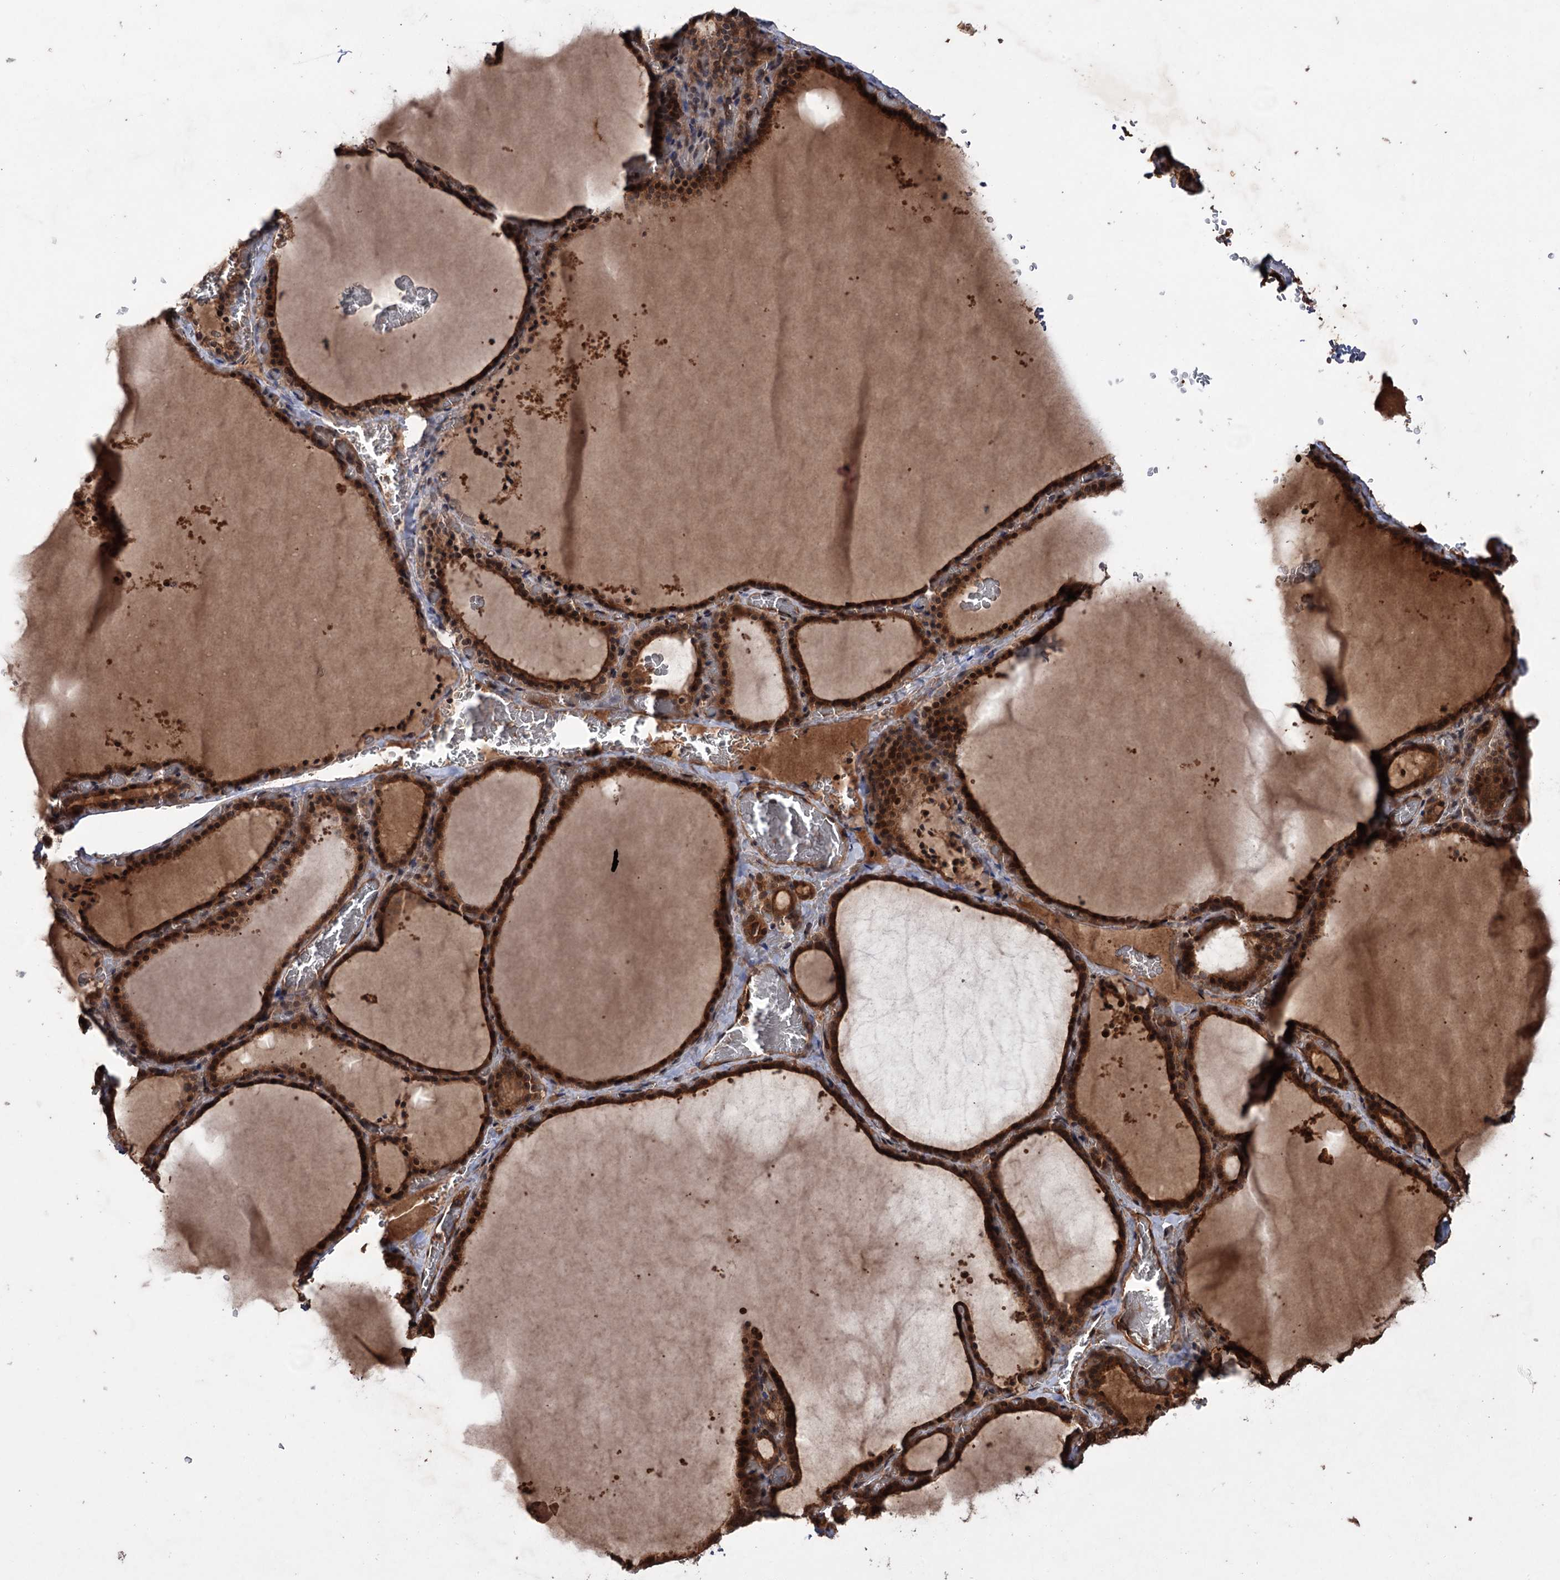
{"staining": {"intensity": "strong", "quantity": ">75%", "location": "cytoplasmic/membranous,nuclear"}, "tissue": "thyroid gland", "cell_type": "Glandular cells", "image_type": "normal", "snomed": [{"axis": "morphology", "description": "Normal tissue, NOS"}, {"axis": "topography", "description": "Thyroid gland"}], "caption": "Immunohistochemical staining of normal thyroid gland demonstrates strong cytoplasmic/membranous,nuclear protein staining in approximately >75% of glandular cells.", "gene": "ADK", "patient": {"sex": "female", "age": 39}}